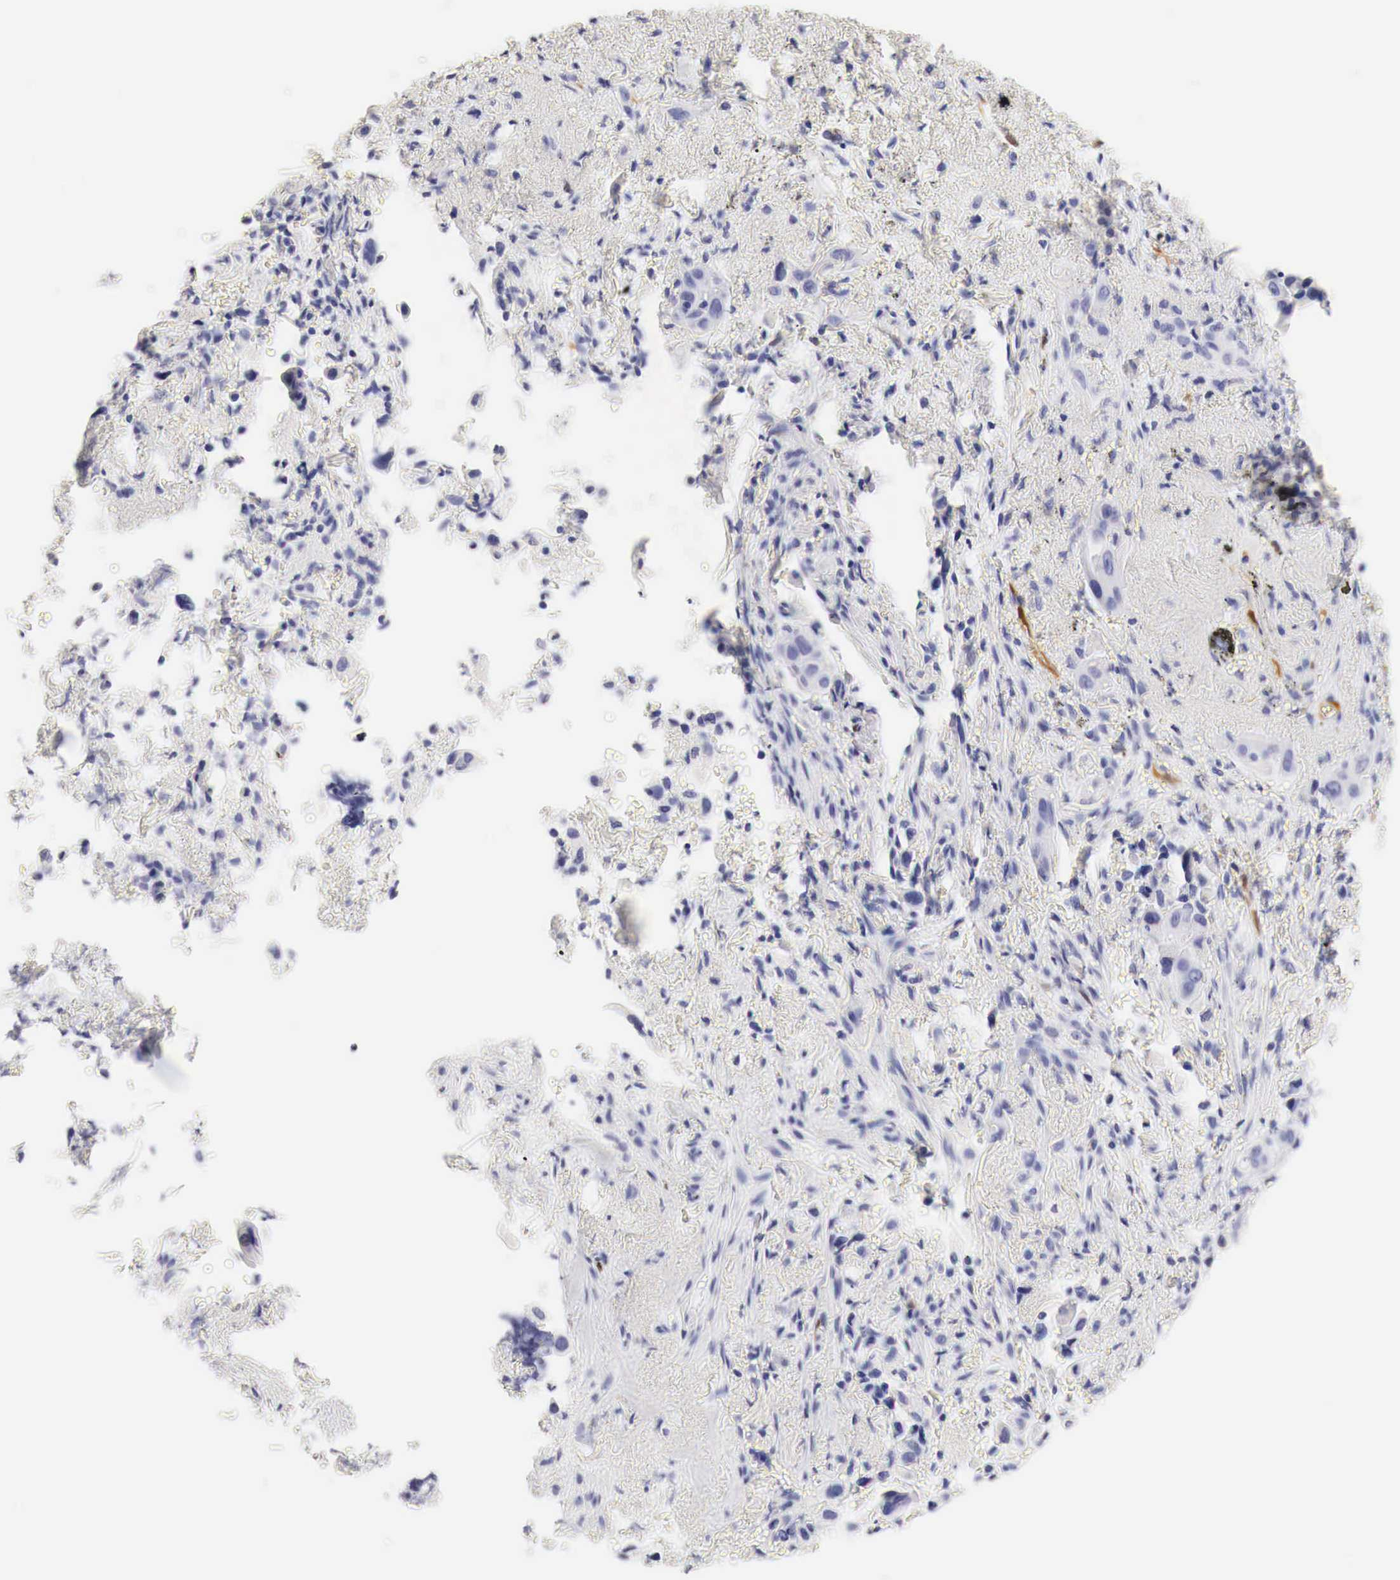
{"staining": {"intensity": "negative", "quantity": "none", "location": "none"}, "tissue": "lung cancer", "cell_type": "Tumor cells", "image_type": "cancer", "snomed": [{"axis": "morphology", "description": "Adenocarcinoma, NOS"}, {"axis": "topography", "description": "Lung"}], "caption": "This is a micrograph of immunohistochemistry staining of lung cancer, which shows no staining in tumor cells. The staining is performed using DAB brown chromogen with nuclei counter-stained in using hematoxylin.", "gene": "CDKN2A", "patient": {"sex": "male", "age": 68}}